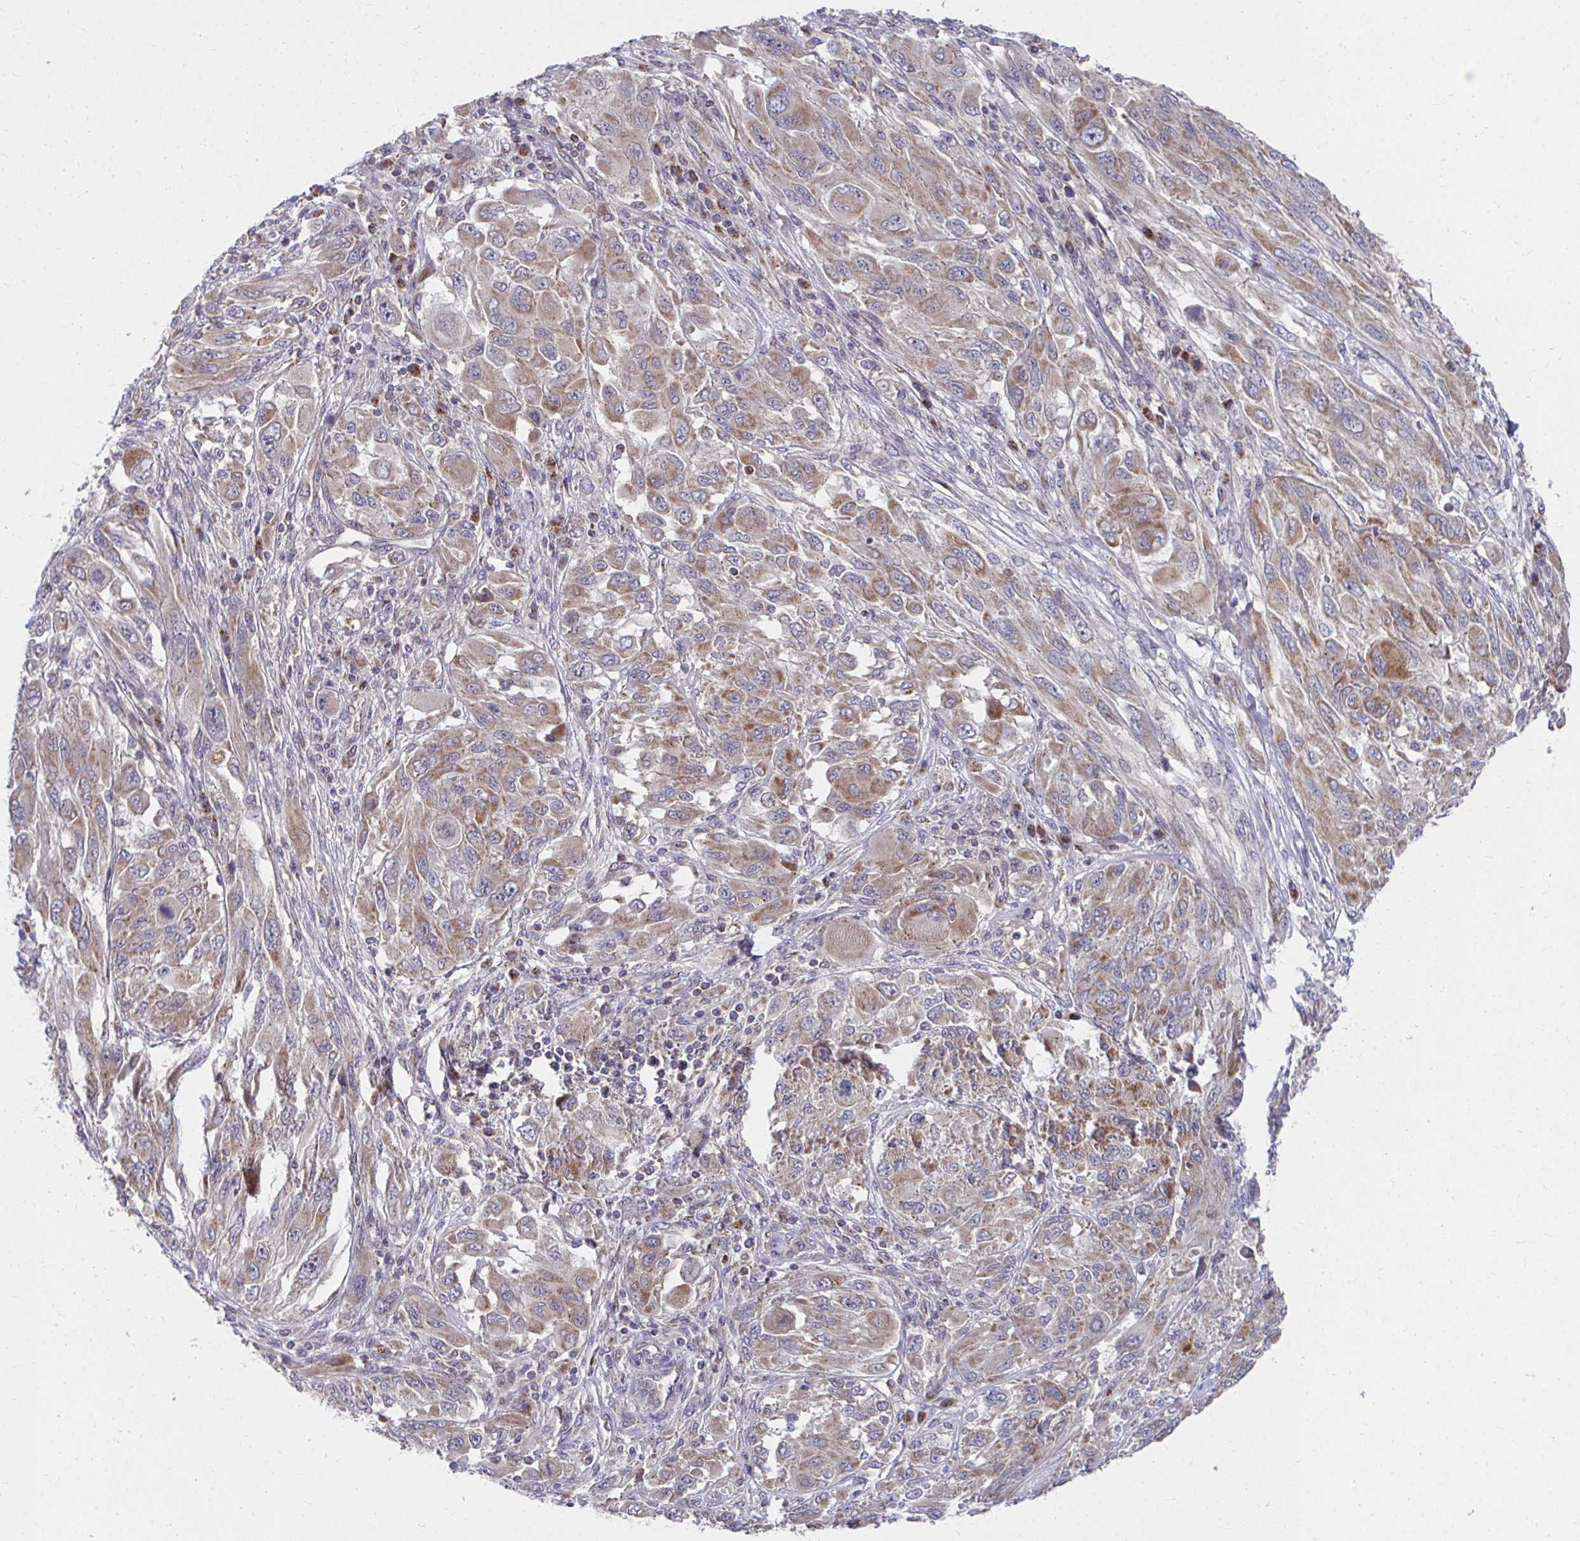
{"staining": {"intensity": "moderate", "quantity": "25%-75%", "location": "cytoplasmic/membranous"}, "tissue": "melanoma", "cell_type": "Tumor cells", "image_type": "cancer", "snomed": [{"axis": "morphology", "description": "Malignant melanoma, NOS"}, {"axis": "topography", "description": "Skin"}], "caption": "High-power microscopy captured an IHC micrograph of malignant melanoma, revealing moderate cytoplasmic/membranous positivity in about 25%-75% of tumor cells.", "gene": "PEX3", "patient": {"sex": "female", "age": 91}}